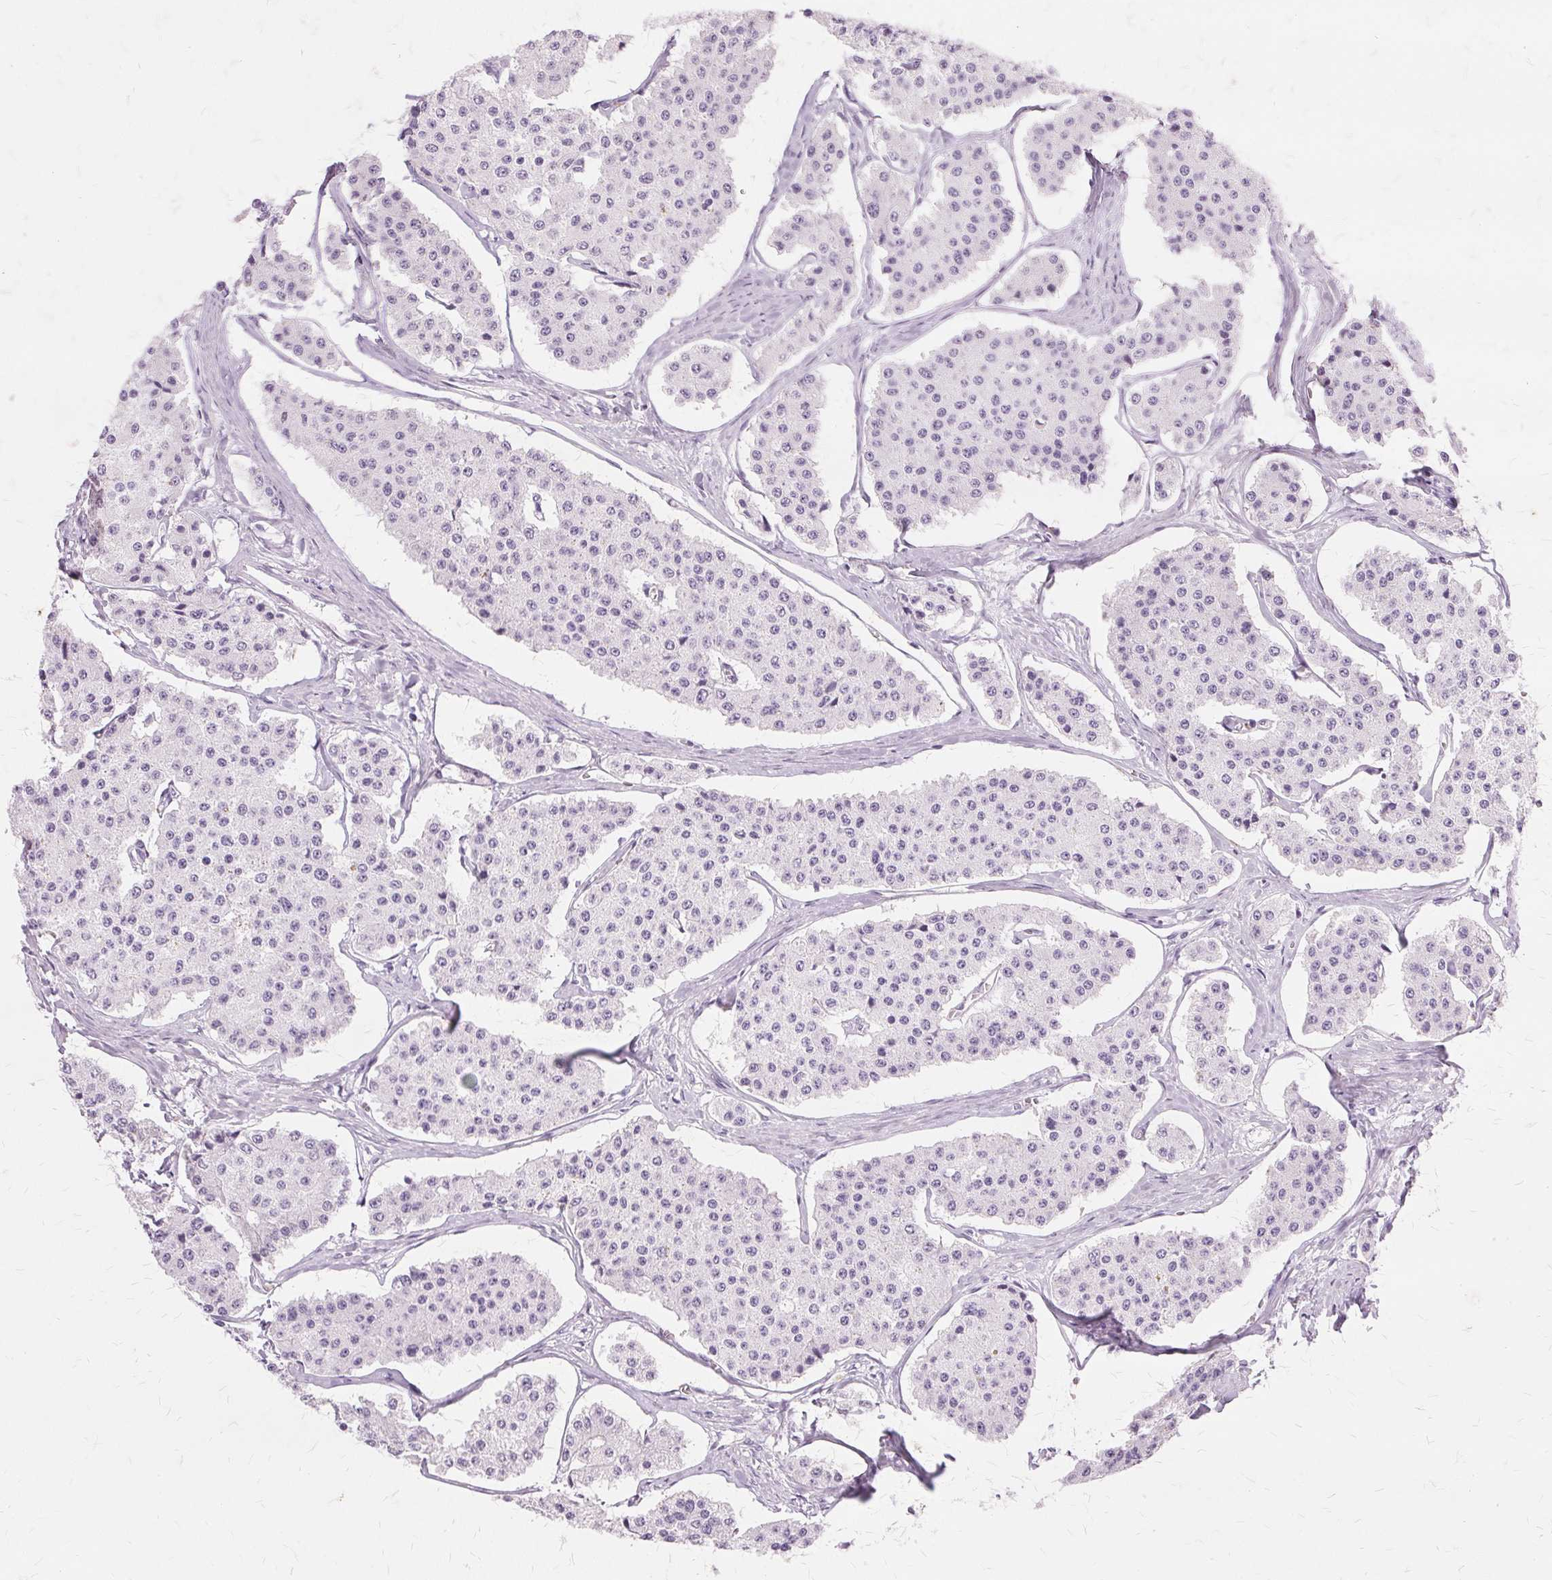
{"staining": {"intensity": "negative", "quantity": "none", "location": "none"}, "tissue": "carcinoid", "cell_type": "Tumor cells", "image_type": "cancer", "snomed": [{"axis": "morphology", "description": "Carcinoid, malignant, NOS"}, {"axis": "topography", "description": "Small intestine"}], "caption": "The IHC histopathology image has no significant expression in tumor cells of carcinoid tissue. The staining is performed using DAB (3,3'-diaminobenzidine) brown chromogen with nuclei counter-stained in using hematoxylin.", "gene": "SLC45A3", "patient": {"sex": "female", "age": 65}}